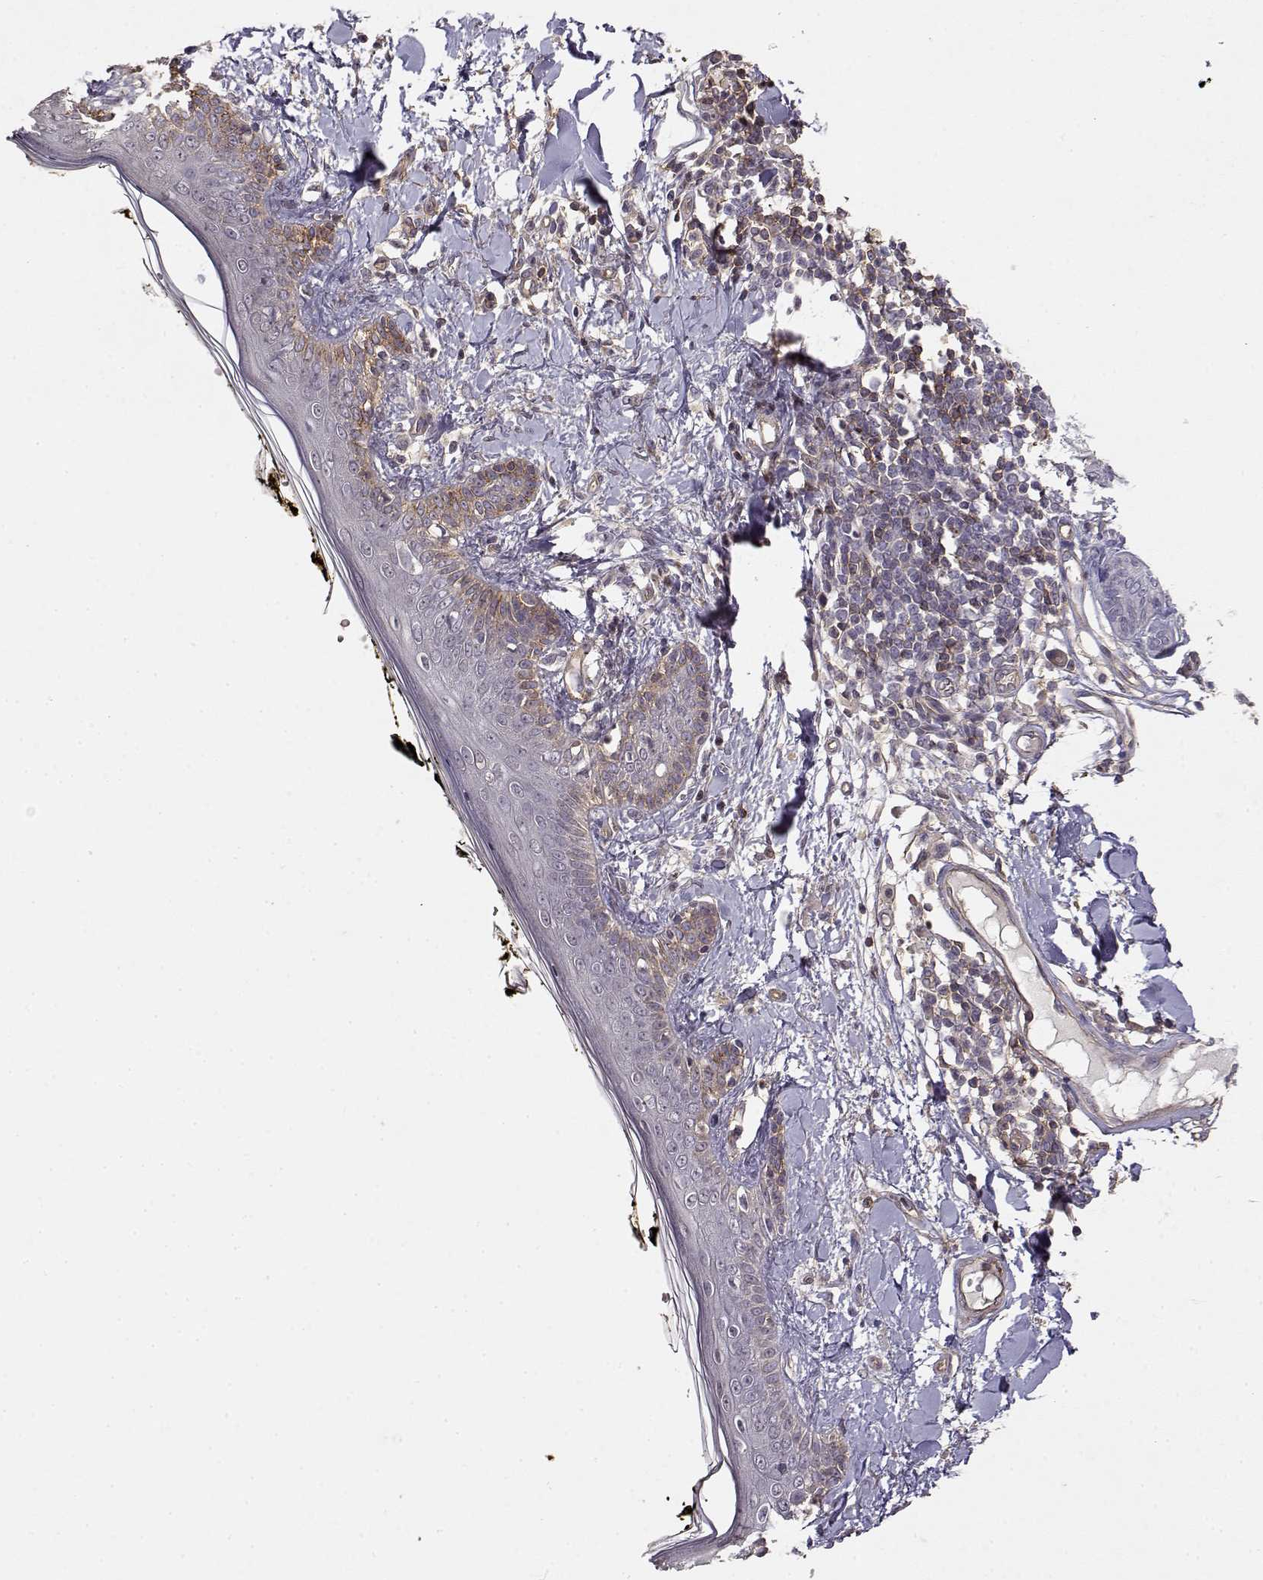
{"staining": {"intensity": "weak", "quantity": "<25%", "location": "cytoplasmic/membranous"}, "tissue": "skin", "cell_type": "Fibroblasts", "image_type": "normal", "snomed": [{"axis": "morphology", "description": "Normal tissue, NOS"}, {"axis": "topography", "description": "Skin"}], "caption": "This is an immunohistochemistry (IHC) photomicrograph of normal human skin. There is no expression in fibroblasts.", "gene": "IFITM1", "patient": {"sex": "male", "age": 76}}